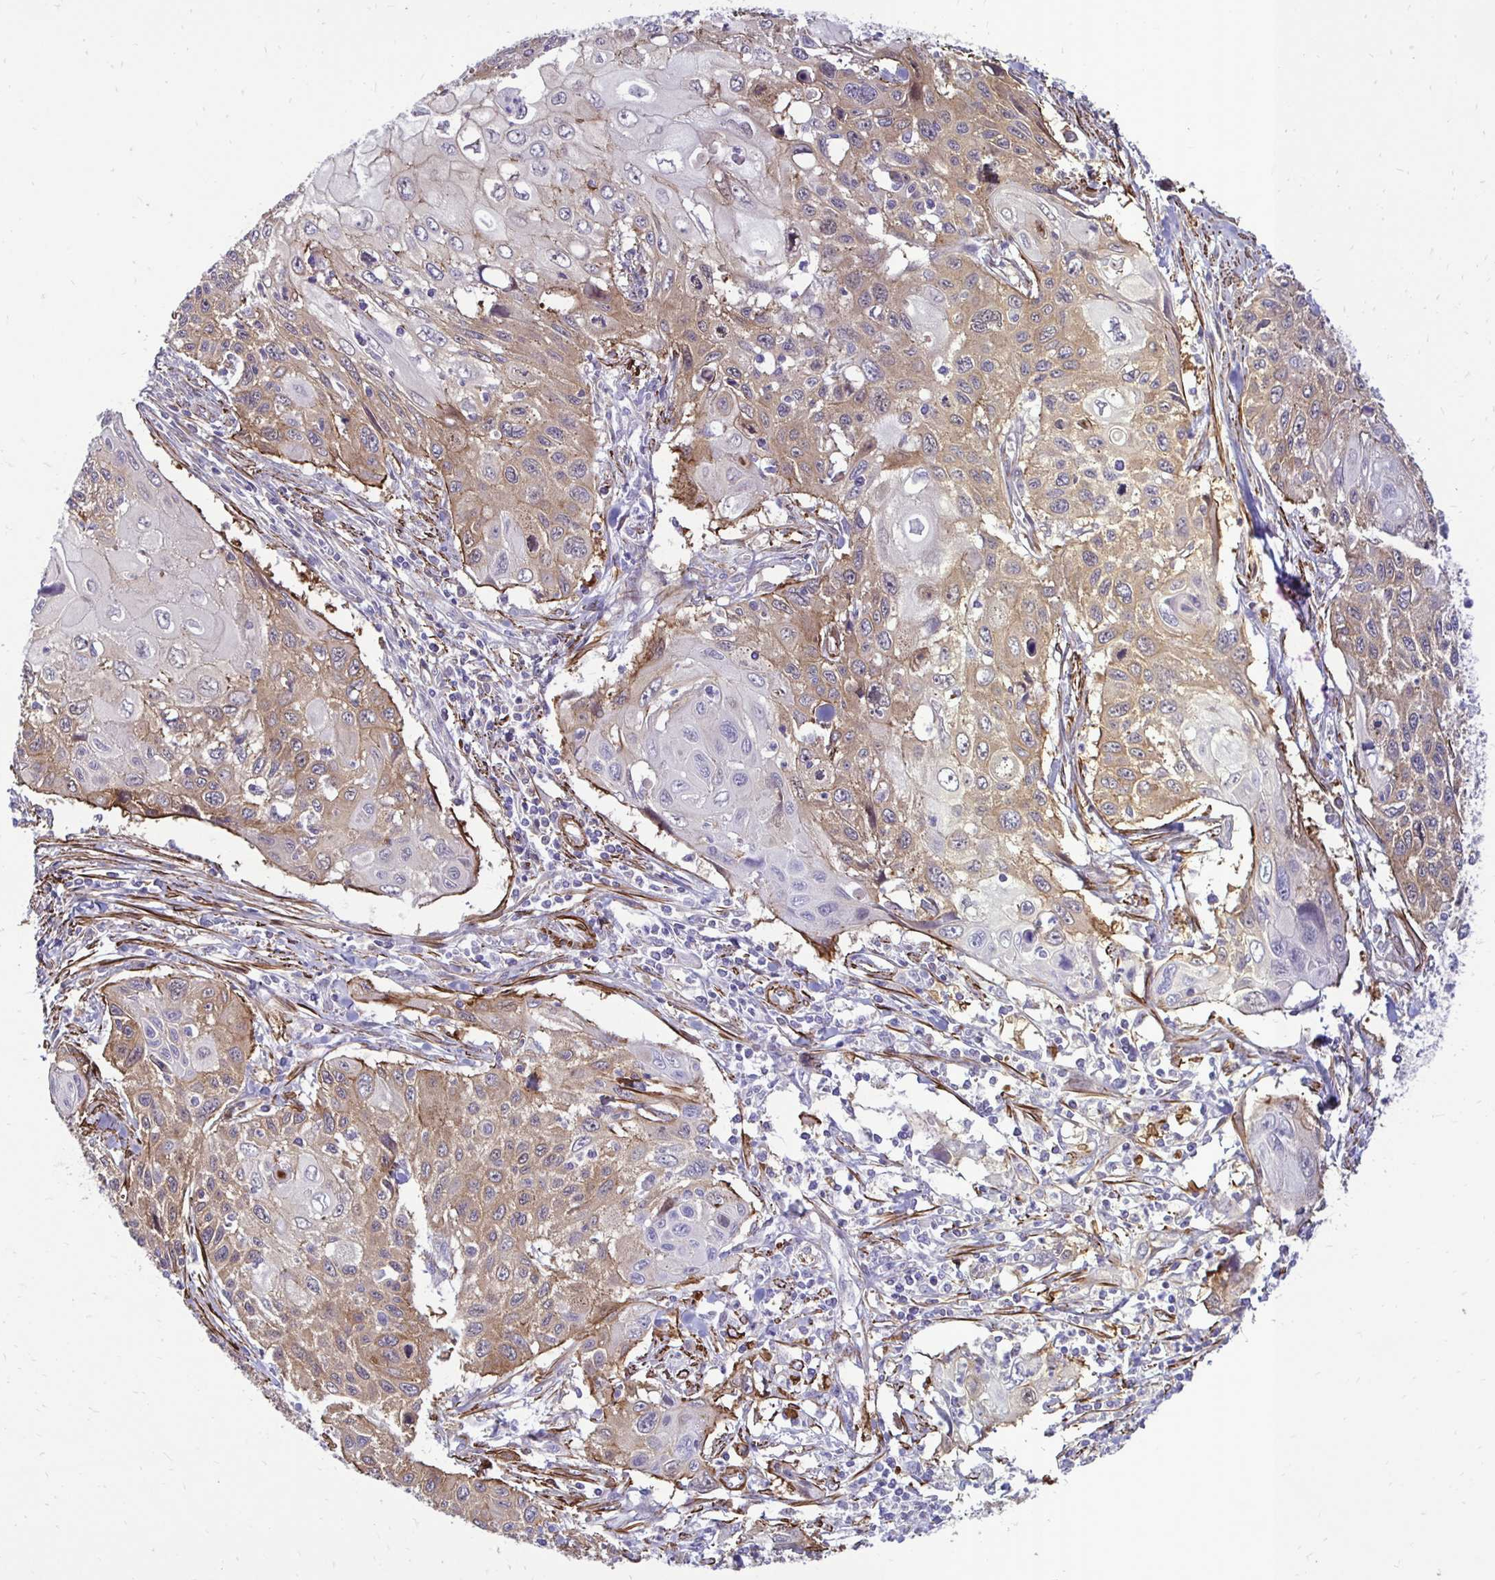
{"staining": {"intensity": "moderate", "quantity": "25%-75%", "location": "cytoplasmic/membranous"}, "tissue": "cervical cancer", "cell_type": "Tumor cells", "image_type": "cancer", "snomed": [{"axis": "morphology", "description": "Squamous cell carcinoma, NOS"}, {"axis": "topography", "description": "Cervix"}], "caption": "Tumor cells show medium levels of moderate cytoplasmic/membranous expression in about 25%-75% of cells in cervical squamous cell carcinoma.", "gene": "CTPS1", "patient": {"sex": "female", "age": 70}}